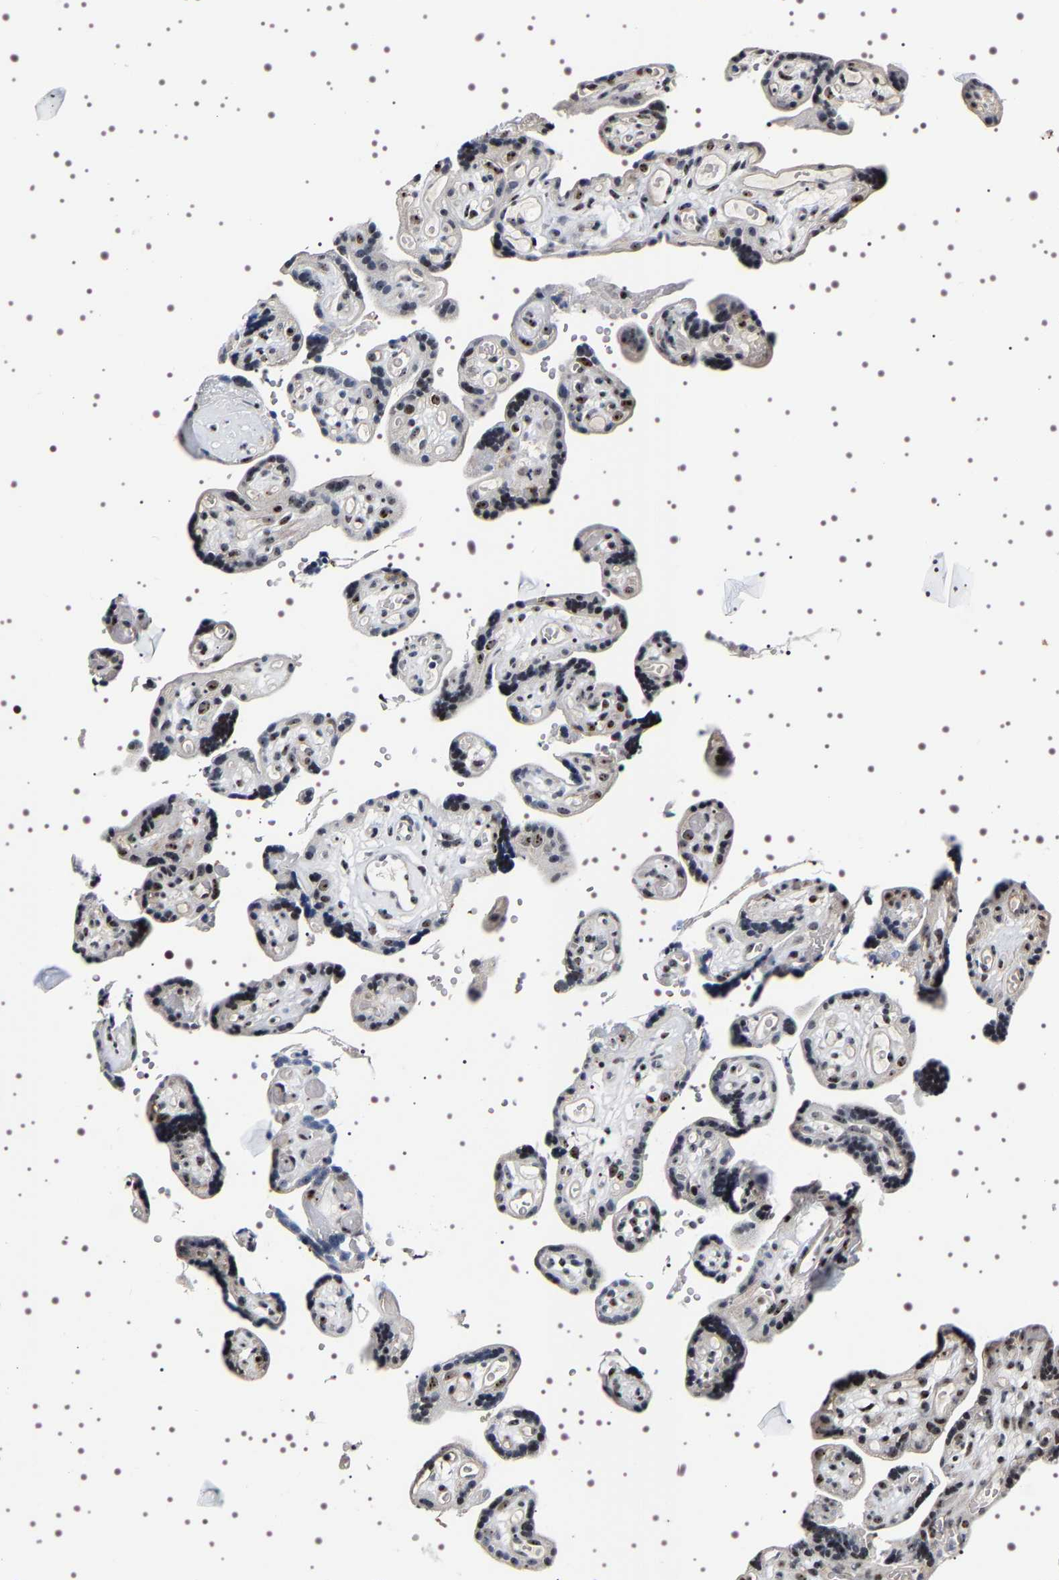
{"staining": {"intensity": "strong", "quantity": "25%-75%", "location": "nuclear"}, "tissue": "placenta", "cell_type": "Trophoblastic cells", "image_type": "normal", "snomed": [{"axis": "morphology", "description": "Normal tissue, NOS"}, {"axis": "topography", "description": "Placenta"}], "caption": "A brown stain highlights strong nuclear staining of a protein in trophoblastic cells of normal placenta. (DAB IHC, brown staining for protein, blue staining for nuclei).", "gene": "GNL3", "patient": {"sex": "female", "age": 30}}